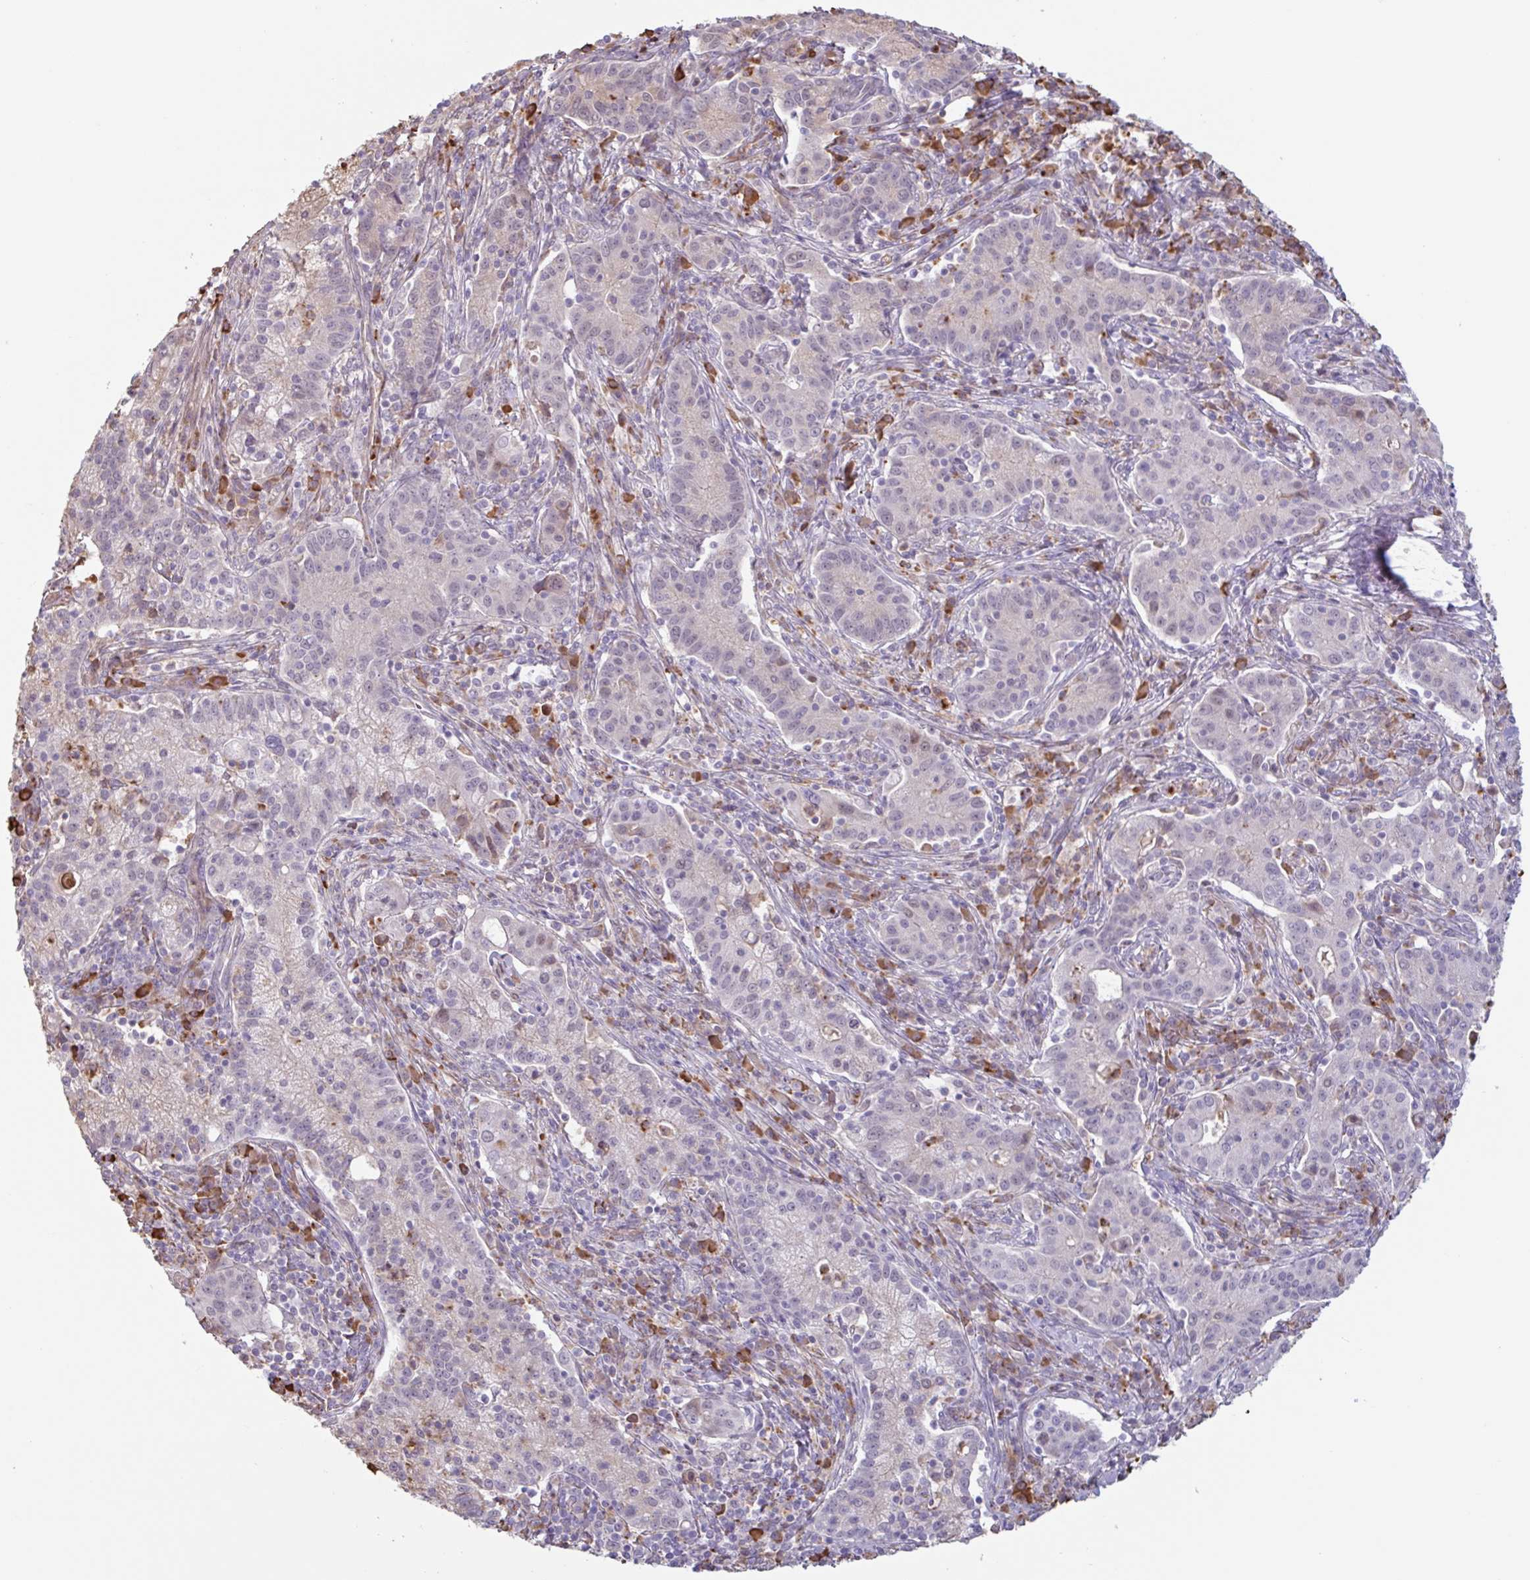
{"staining": {"intensity": "negative", "quantity": "none", "location": "none"}, "tissue": "cervical cancer", "cell_type": "Tumor cells", "image_type": "cancer", "snomed": [{"axis": "morphology", "description": "Normal tissue, NOS"}, {"axis": "morphology", "description": "Adenocarcinoma, NOS"}, {"axis": "topography", "description": "Cervix"}], "caption": "A micrograph of cervical adenocarcinoma stained for a protein reveals no brown staining in tumor cells.", "gene": "TAF1D", "patient": {"sex": "female", "age": 44}}